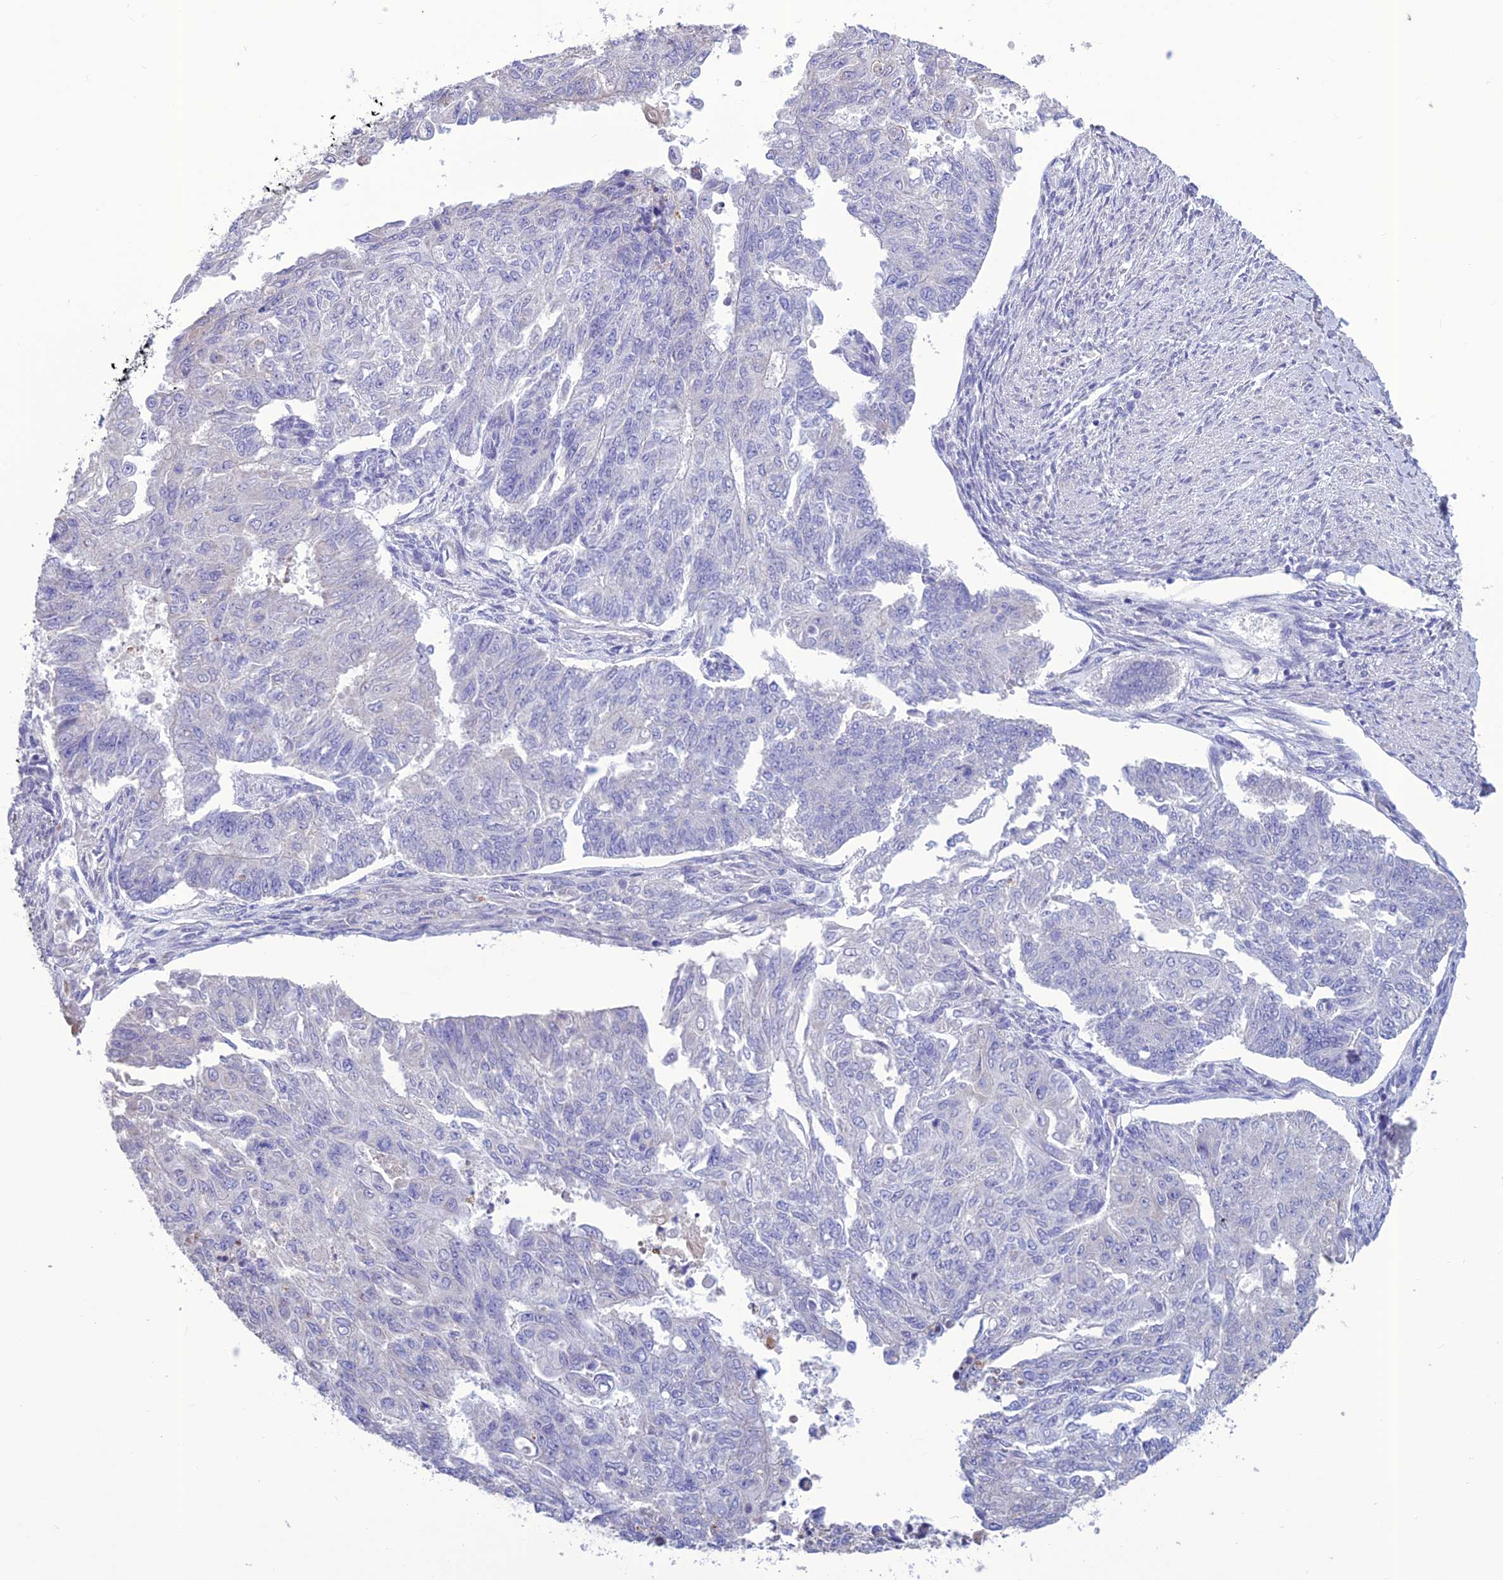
{"staining": {"intensity": "negative", "quantity": "none", "location": "none"}, "tissue": "endometrial cancer", "cell_type": "Tumor cells", "image_type": "cancer", "snomed": [{"axis": "morphology", "description": "Adenocarcinoma, NOS"}, {"axis": "topography", "description": "Endometrium"}], "caption": "A micrograph of endometrial adenocarcinoma stained for a protein exhibits no brown staining in tumor cells.", "gene": "BHMT2", "patient": {"sex": "female", "age": 32}}